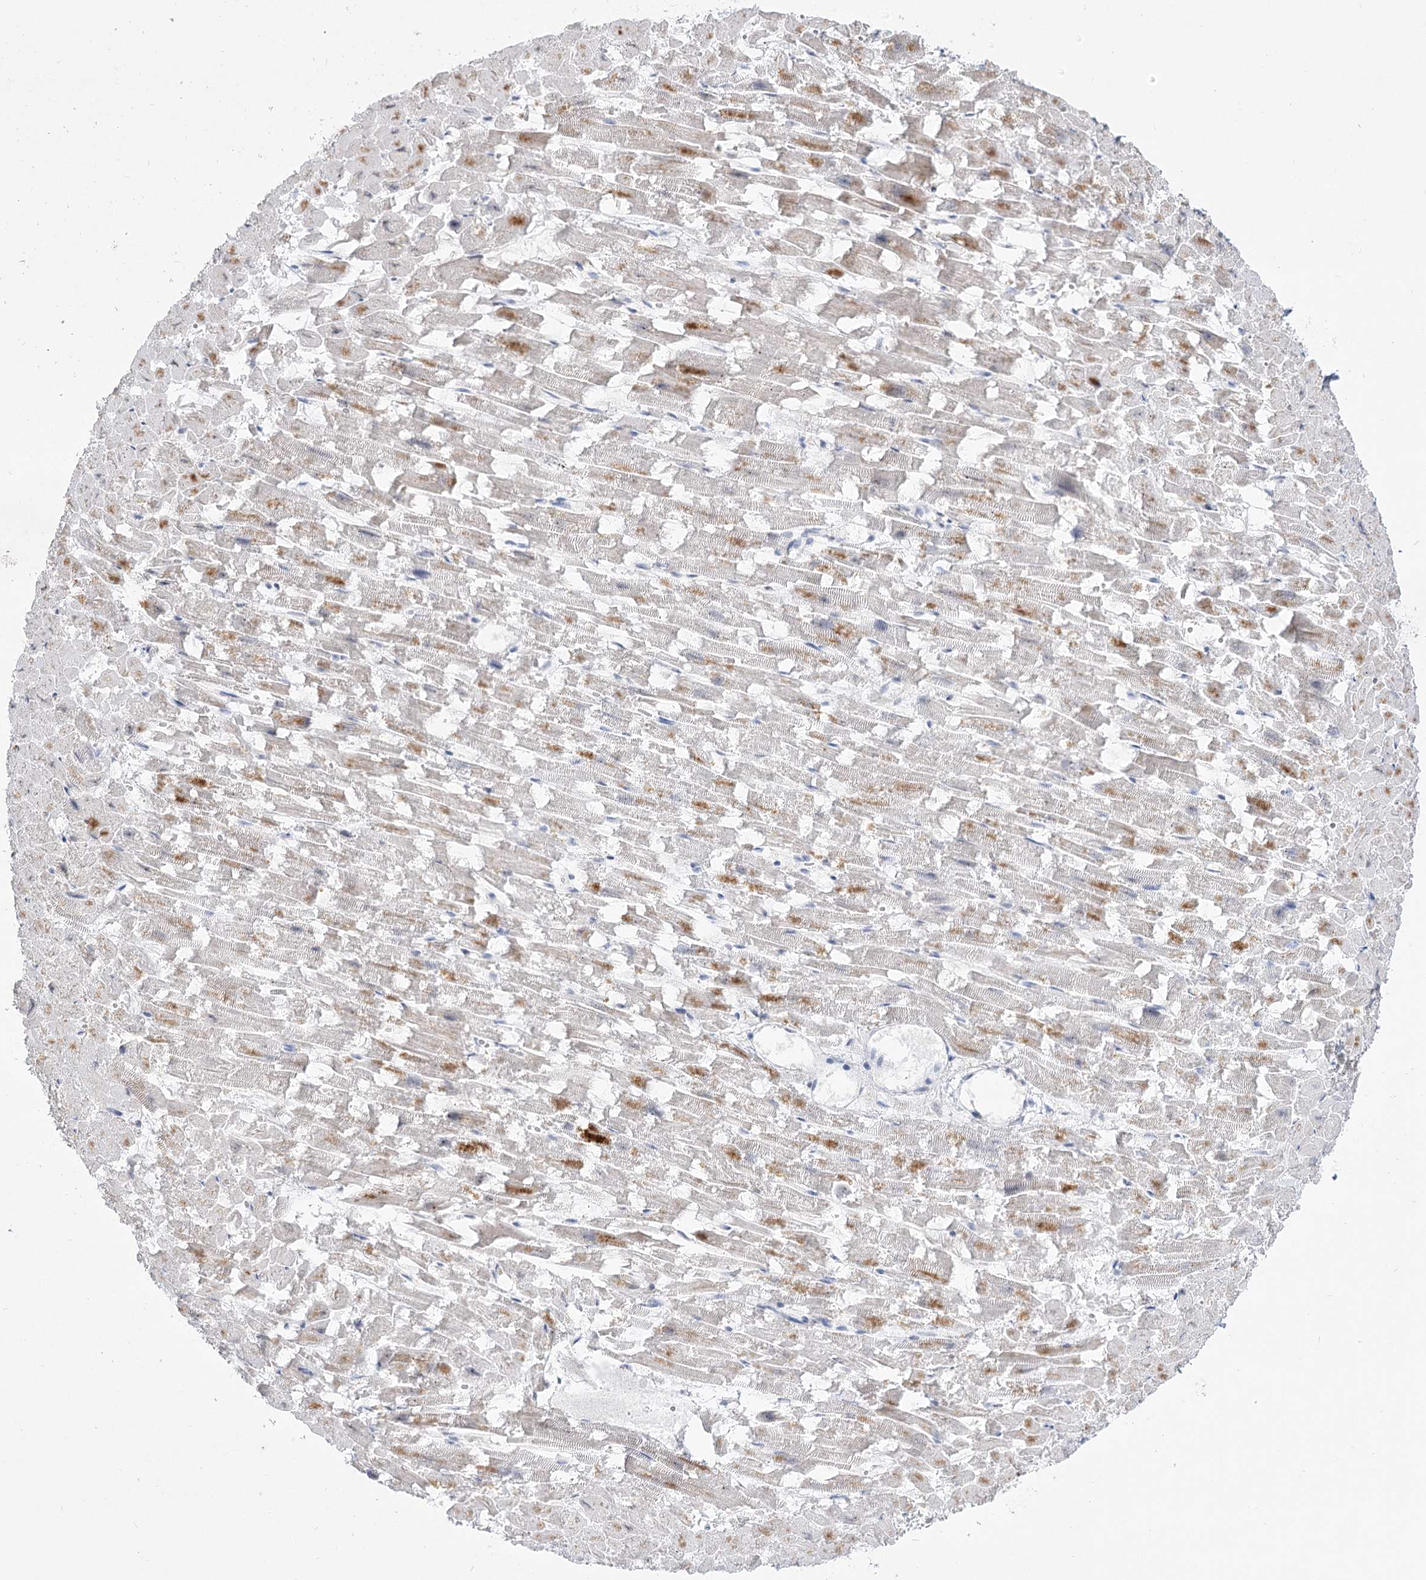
{"staining": {"intensity": "moderate", "quantity": "<25%", "location": "cytoplasmic/membranous"}, "tissue": "heart muscle", "cell_type": "Cardiomyocytes", "image_type": "normal", "snomed": [{"axis": "morphology", "description": "Normal tissue, NOS"}, {"axis": "topography", "description": "Heart"}], "caption": "Cardiomyocytes show moderate cytoplasmic/membranous staining in about <25% of cells in unremarkable heart muscle. The staining was performed using DAB, with brown indicating positive protein expression. Nuclei are stained blue with hematoxylin.", "gene": "DDX50", "patient": {"sex": "female", "age": 64}}